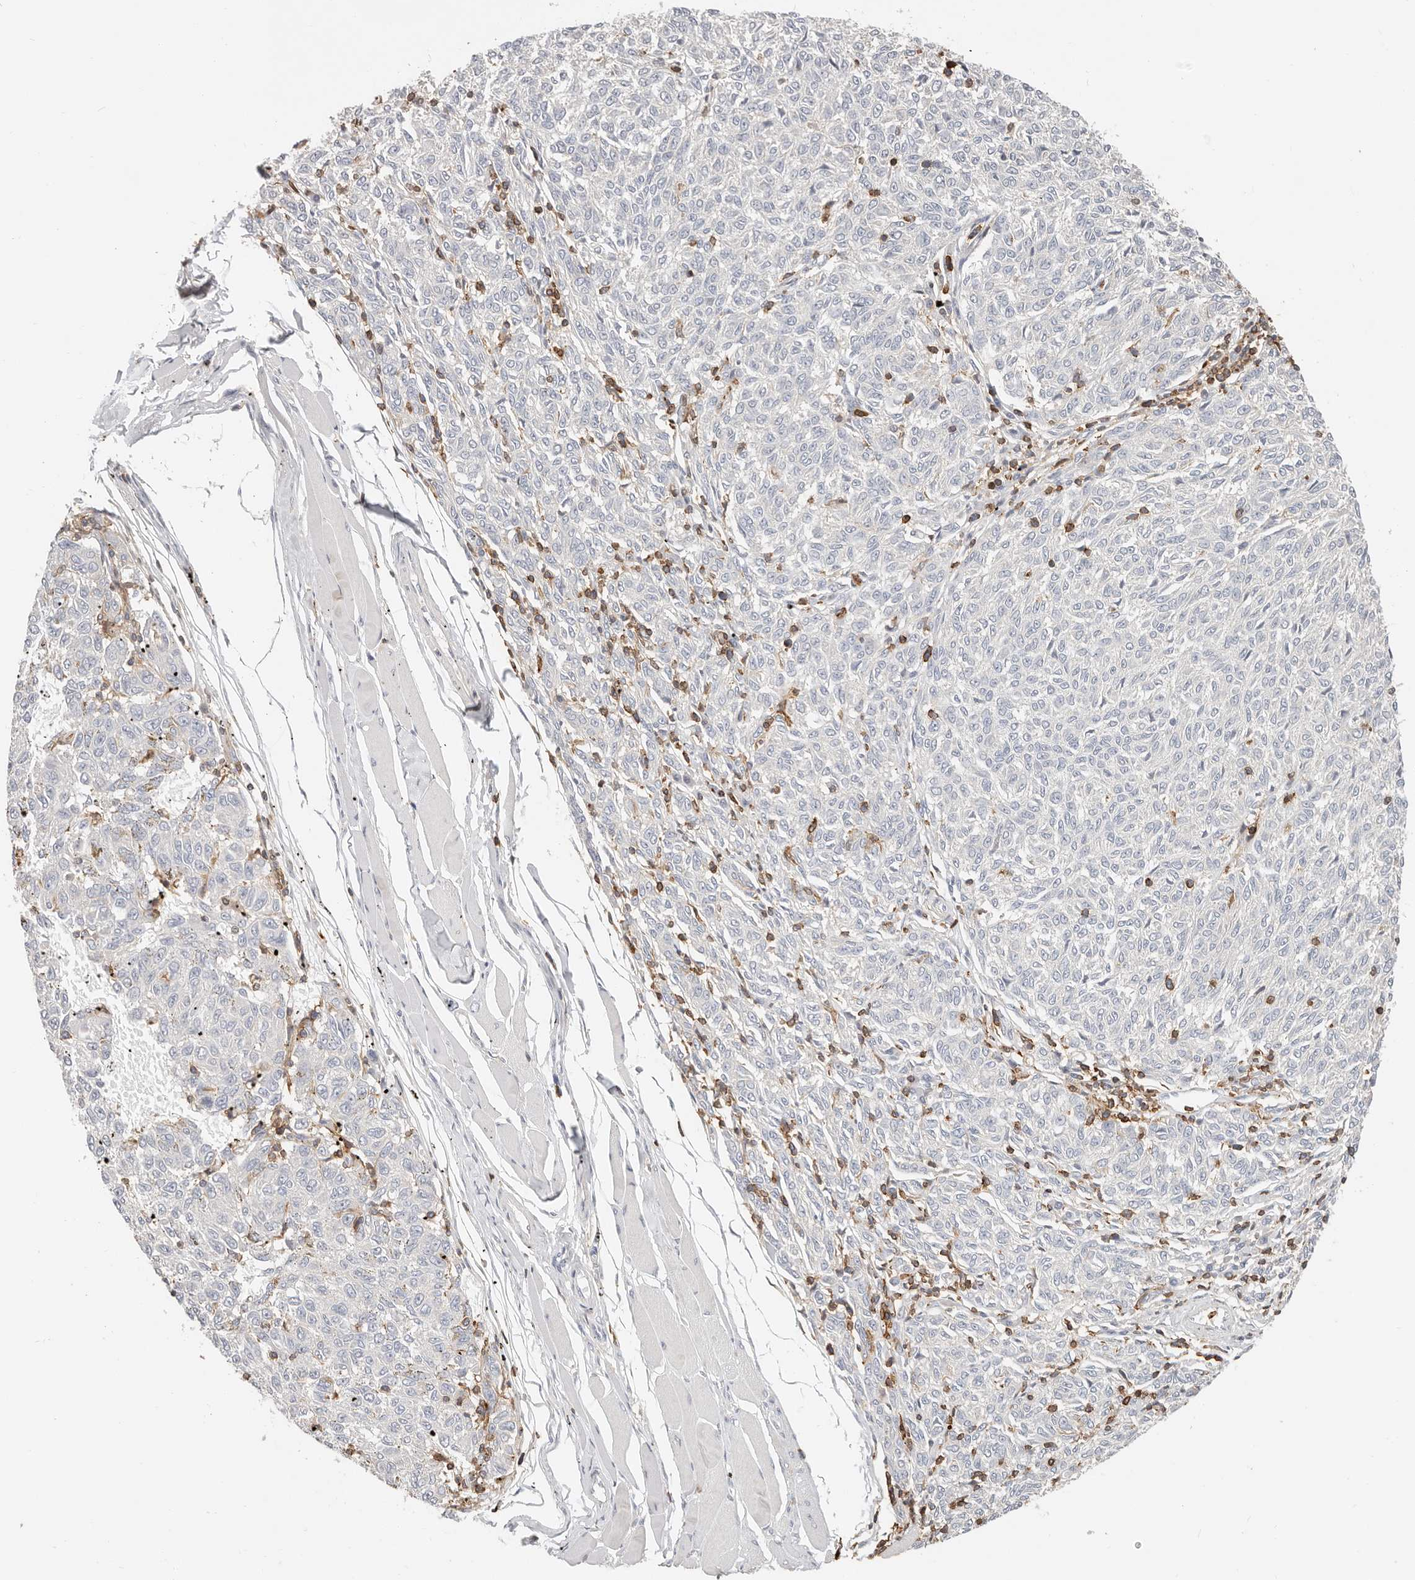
{"staining": {"intensity": "negative", "quantity": "none", "location": "none"}, "tissue": "melanoma", "cell_type": "Tumor cells", "image_type": "cancer", "snomed": [{"axis": "morphology", "description": "Malignant melanoma, NOS"}, {"axis": "topography", "description": "Skin"}], "caption": "Immunohistochemical staining of human malignant melanoma exhibits no significant positivity in tumor cells.", "gene": "TMEM63B", "patient": {"sex": "female", "age": 72}}